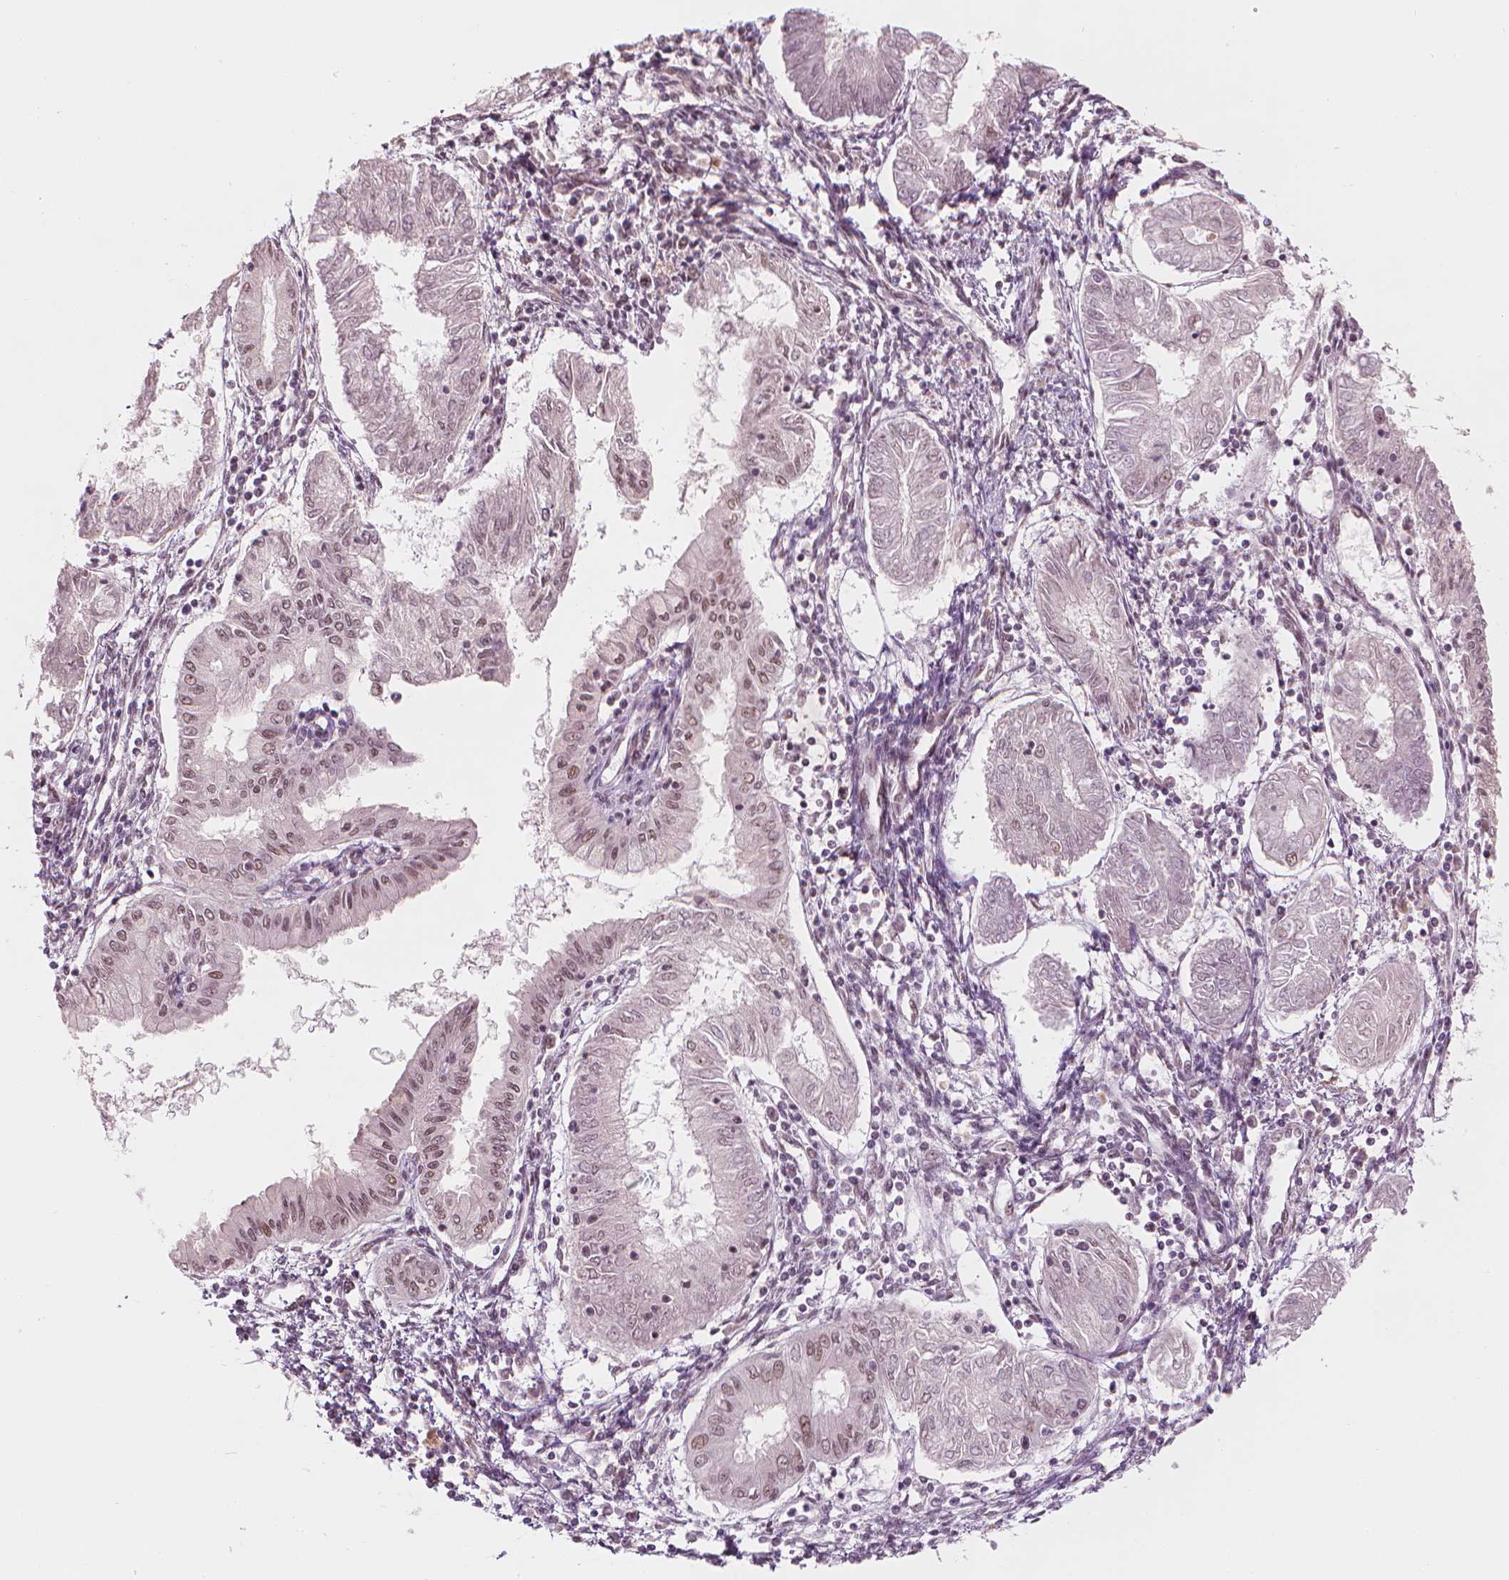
{"staining": {"intensity": "moderate", "quantity": ">75%", "location": "nuclear"}, "tissue": "endometrial cancer", "cell_type": "Tumor cells", "image_type": "cancer", "snomed": [{"axis": "morphology", "description": "Adenocarcinoma, NOS"}, {"axis": "topography", "description": "Endometrium"}], "caption": "Tumor cells reveal medium levels of moderate nuclear positivity in about >75% of cells in human endometrial adenocarcinoma. (IHC, brightfield microscopy, high magnification).", "gene": "ELF2", "patient": {"sex": "female", "age": 68}}